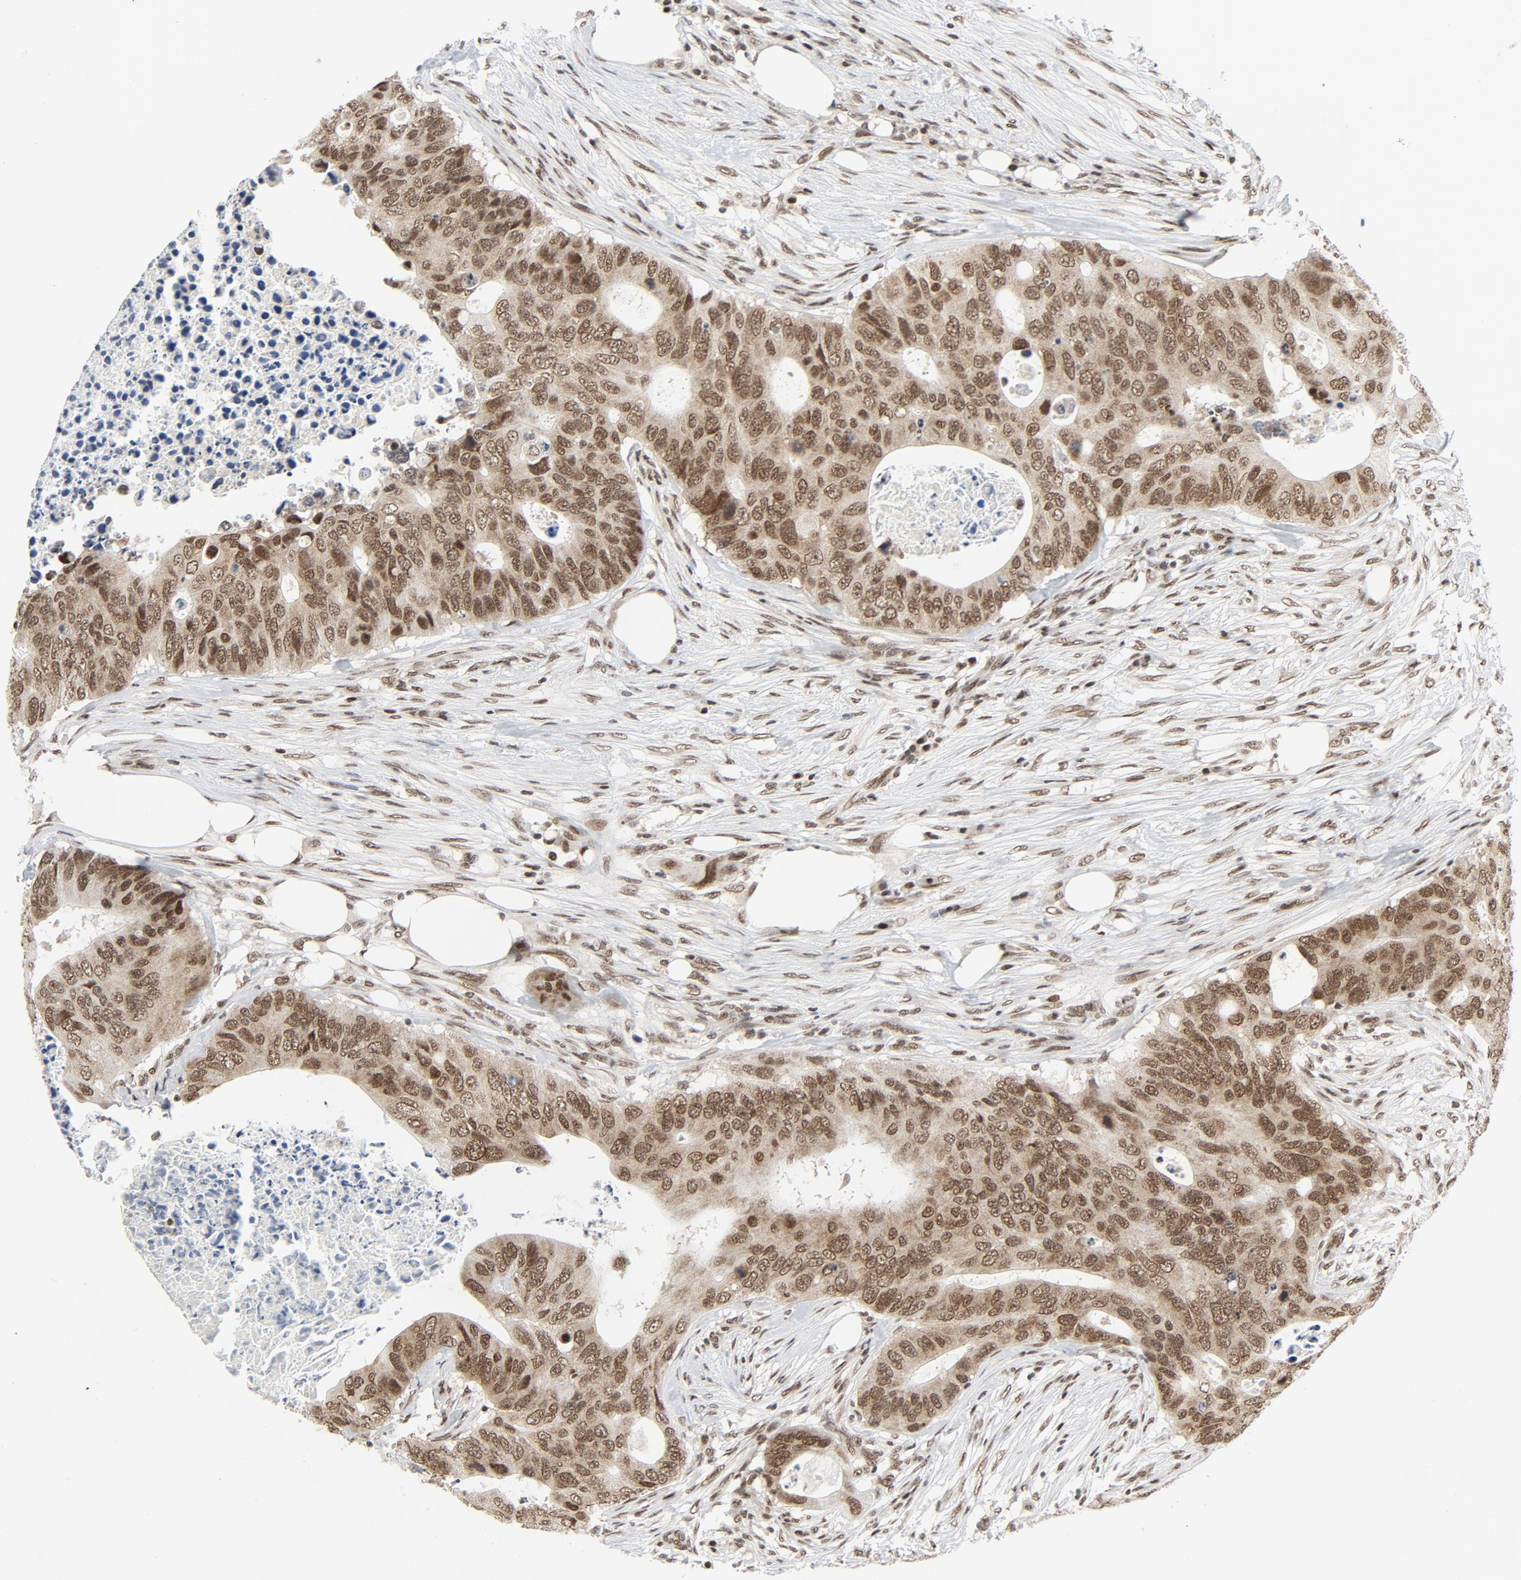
{"staining": {"intensity": "moderate", "quantity": ">75%", "location": "nuclear"}, "tissue": "colorectal cancer", "cell_type": "Tumor cells", "image_type": "cancer", "snomed": [{"axis": "morphology", "description": "Adenocarcinoma, NOS"}, {"axis": "topography", "description": "Colon"}], "caption": "Immunohistochemistry of human adenocarcinoma (colorectal) shows medium levels of moderate nuclear staining in about >75% of tumor cells.", "gene": "ERCC1", "patient": {"sex": "male", "age": 71}}